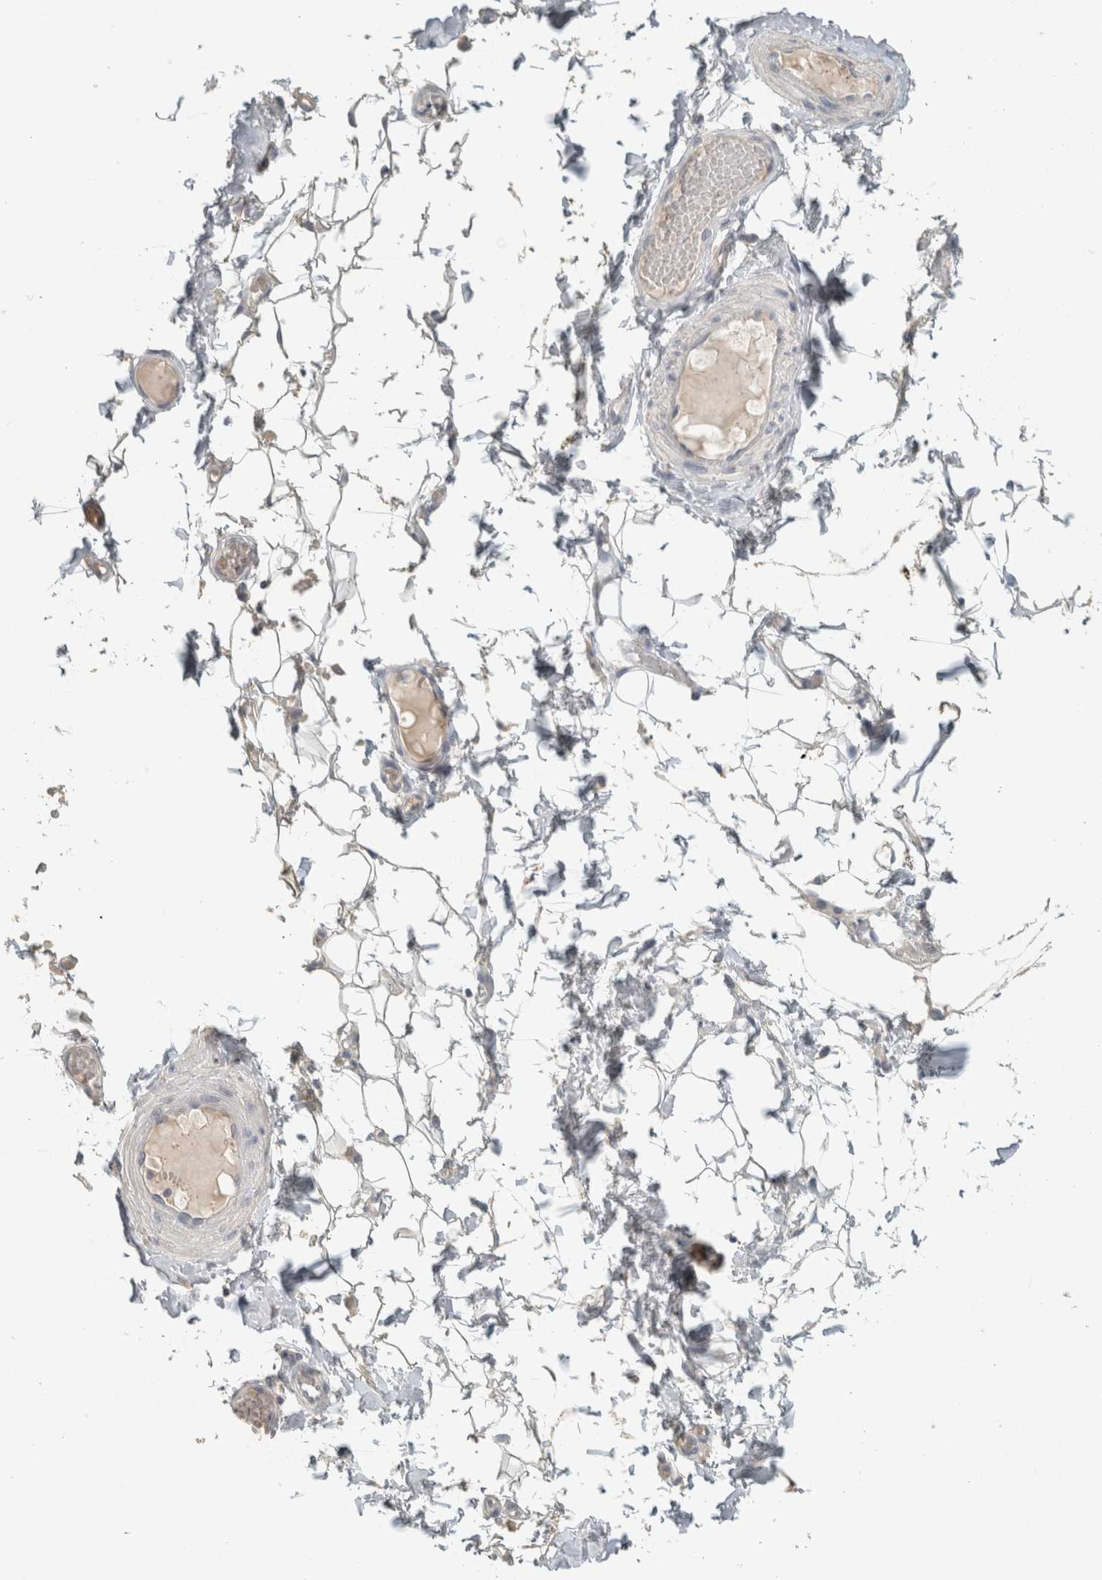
{"staining": {"intensity": "negative", "quantity": "none", "location": "none"}, "tissue": "adipose tissue", "cell_type": "Adipocytes", "image_type": "normal", "snomed": [{"axis": "morphology", "description": "Normal tissue, NOS"}, {"axis": "topography", "description": "Adipose tissue"}, {"axis": "topography", "description": "Vascular tissue"}, {"axis": "topography", "description": "Peripheral nerve tissue"}], "caption": "Normal adipose tissue was stained to show a protein in brown. There is no significant positivity in adipocytes. (IHC, brightfield microscopy, high magnification).", "gene": "SCIN", "patient": {"sex": "male", "age": 25}}